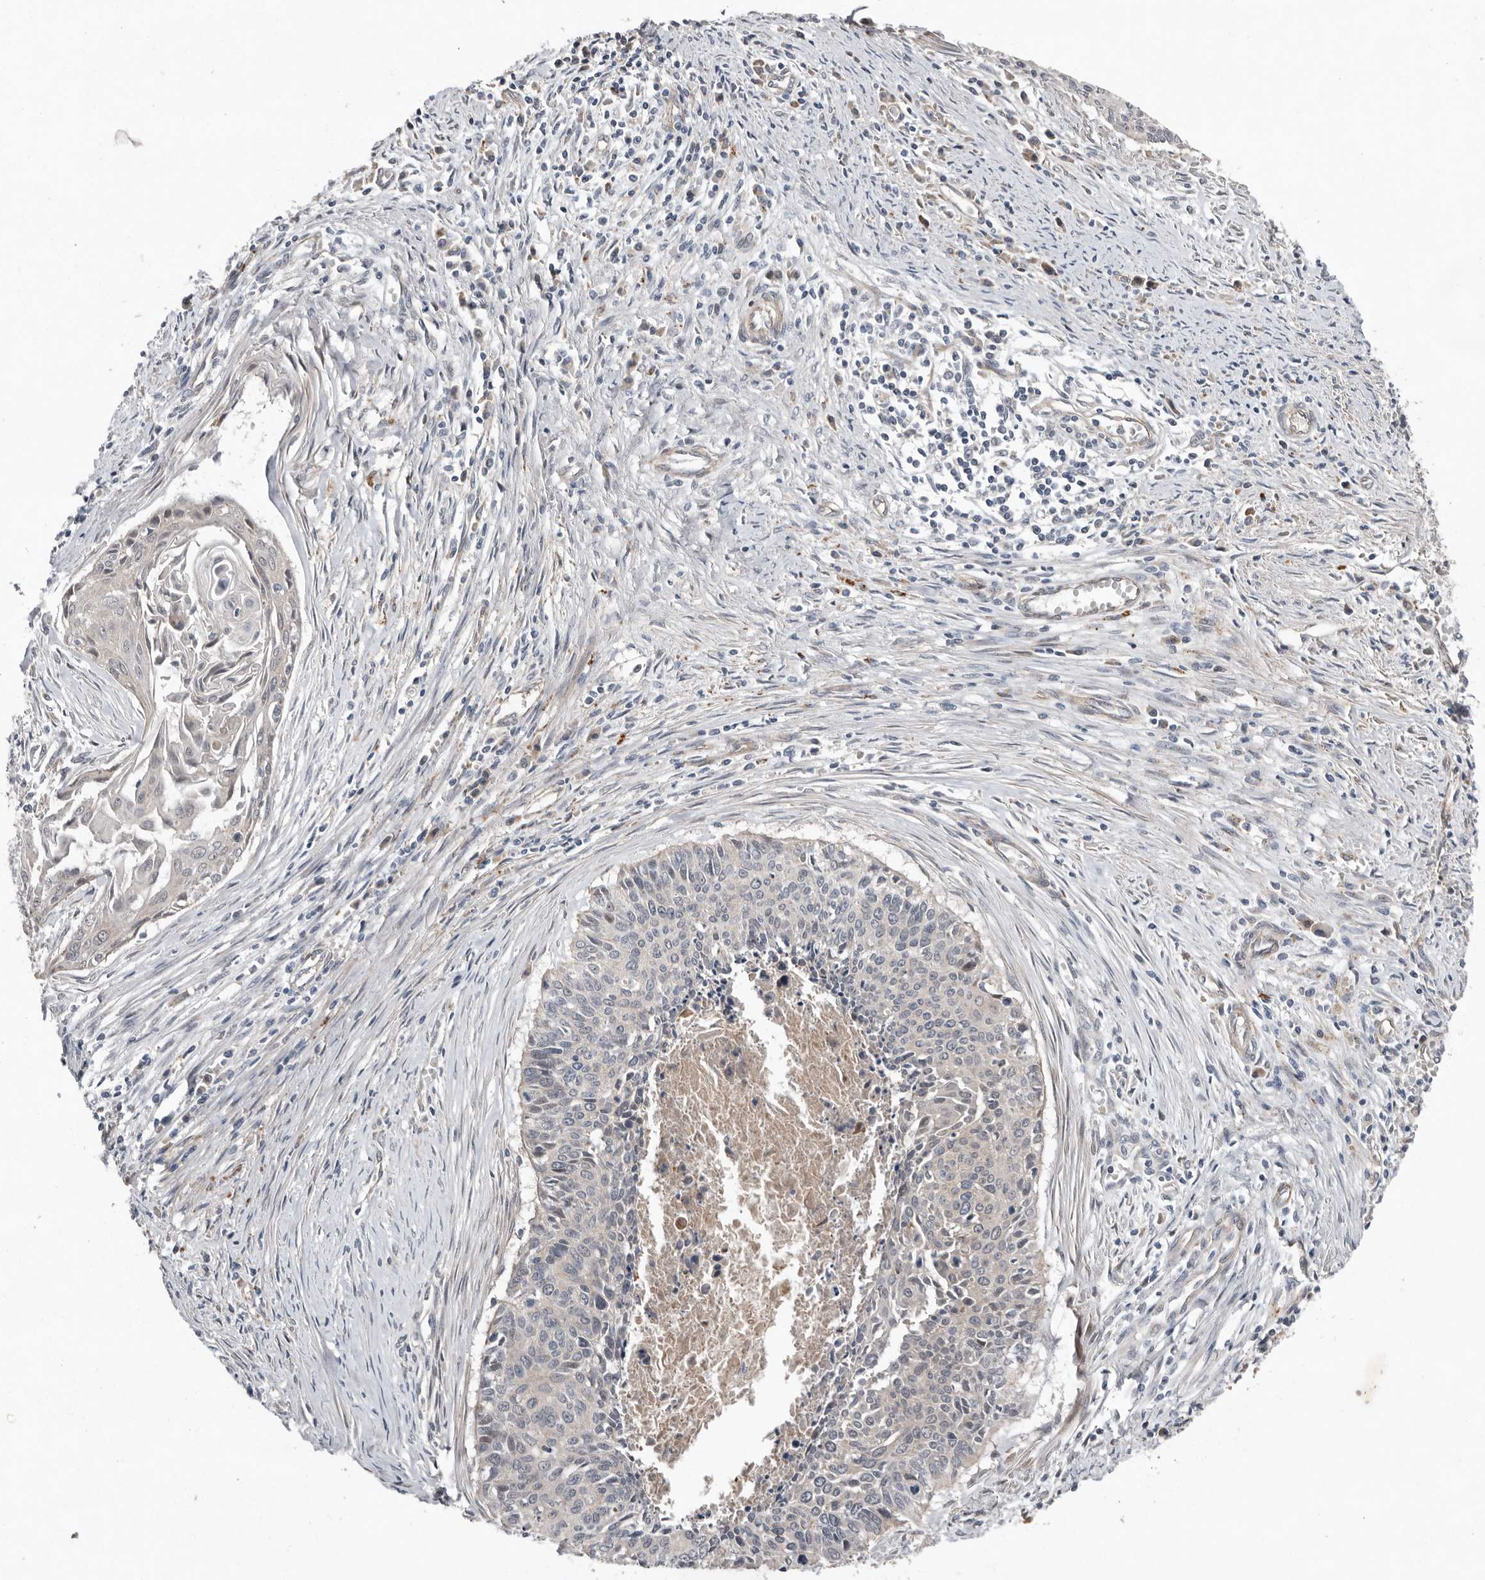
{"staining": {"intensity": "negative", "quantity": "none", "location": "none"}, "tissue": "cervical cancer", "cell_type": "Tumor cells", "image_type": "cancer", "snomed": [{"axis": "morphology", "description": "Squamous cell carcinoma, NOS"}, {"axis": "topography", "description": "Cervix"}], "caption": "Immunohistochemistry (IHC) histopathology image of neoplastic tissue: human cervical cancer stained with DAB (3,3'-diaminobenzidine) shows no significant protein expression in tumor cells.", "gene": "RANBP17", "patient": {"sex": "female", "age": 55}}